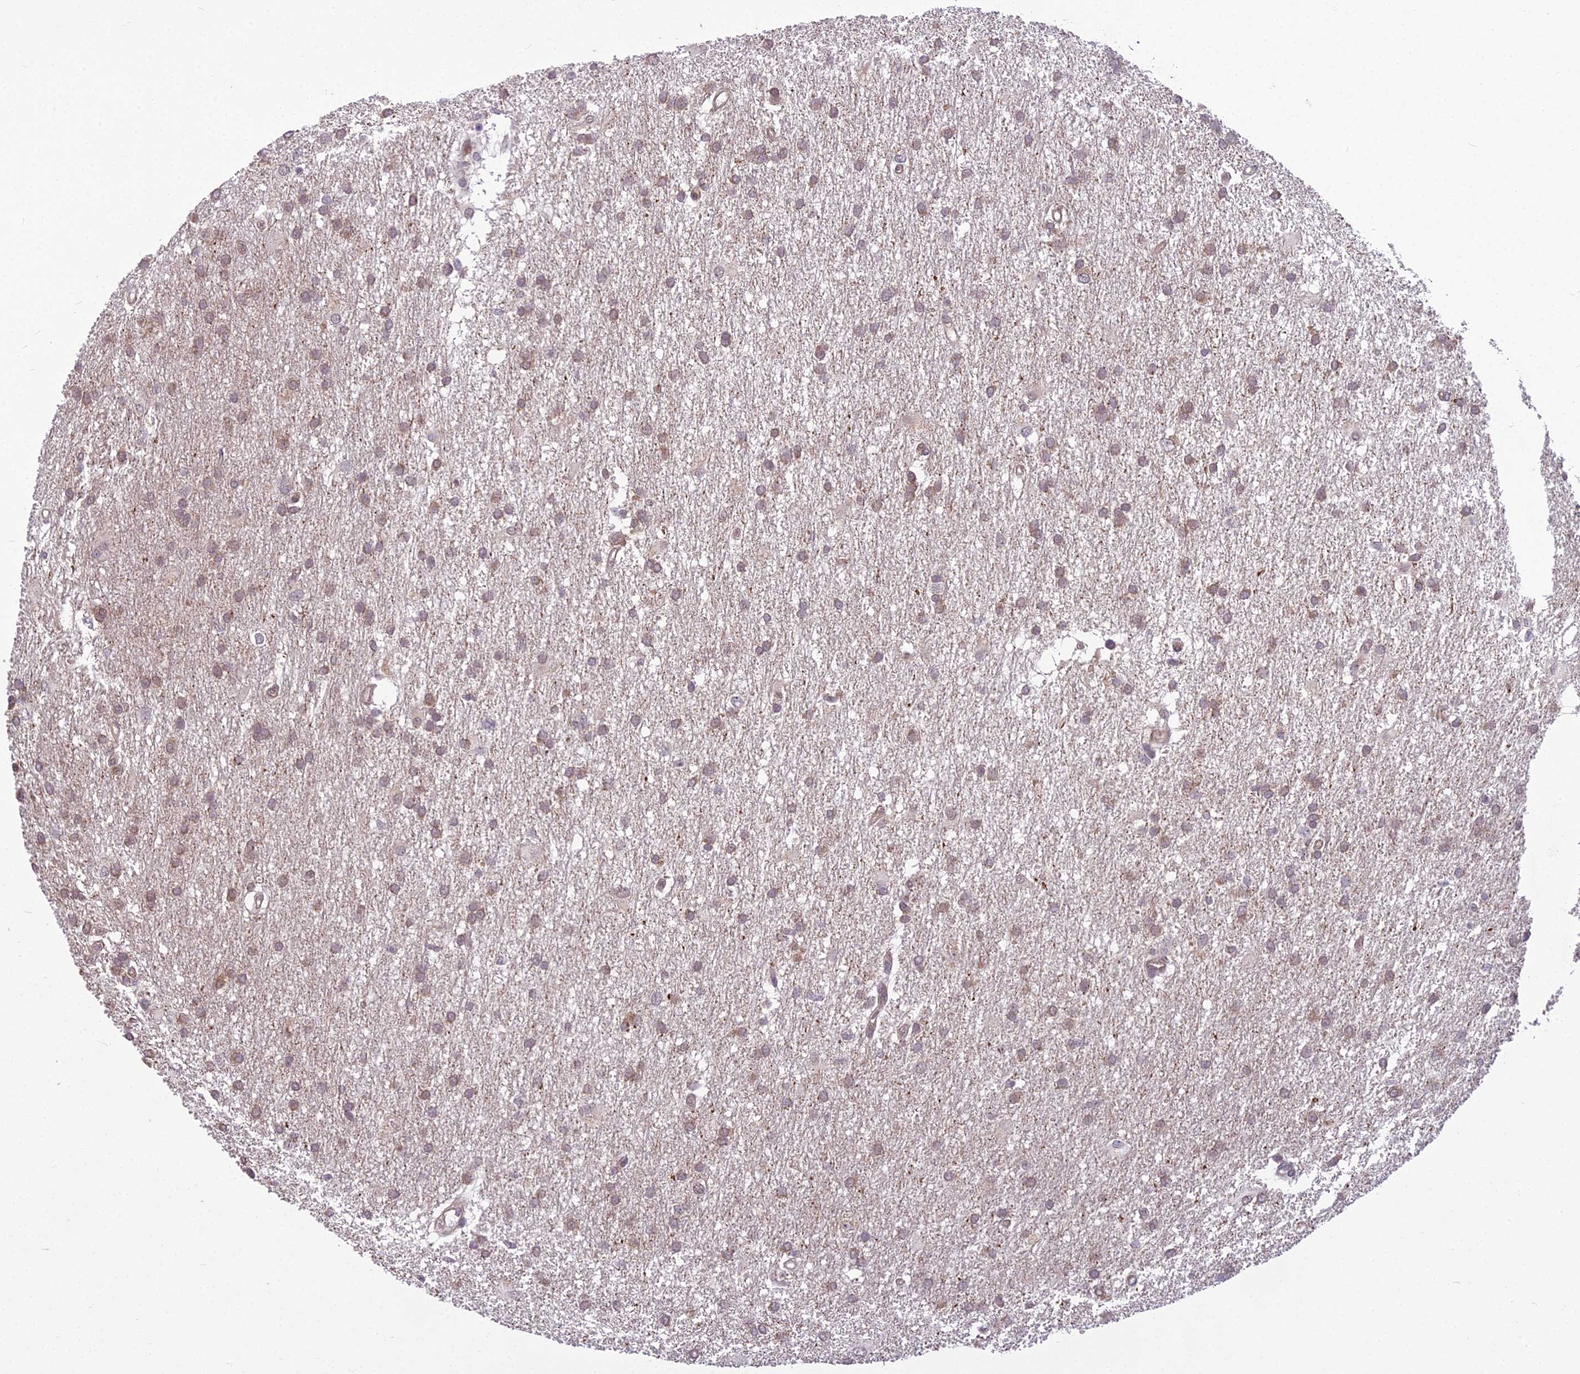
{"staining": {"intensity": "weak", "quantity": ">75%", "location": "nuclear"}, "tissue": "glioma", "cell_type": "Tumor cells", "image_type": "cancer", "snomed": [{"axis": "morphology", "description": "Glioma, malignant, High grade"}, {"axis": "topography", "description": "Brain"}], "caption": "The image shows immunohistochemical staining of malignant high-grade glioma. There is weak nuclear expression is appreciated in about >75% of tumor cells.", "gene": "AP1M1", "patient": {"sex": "male", "age": 77}}